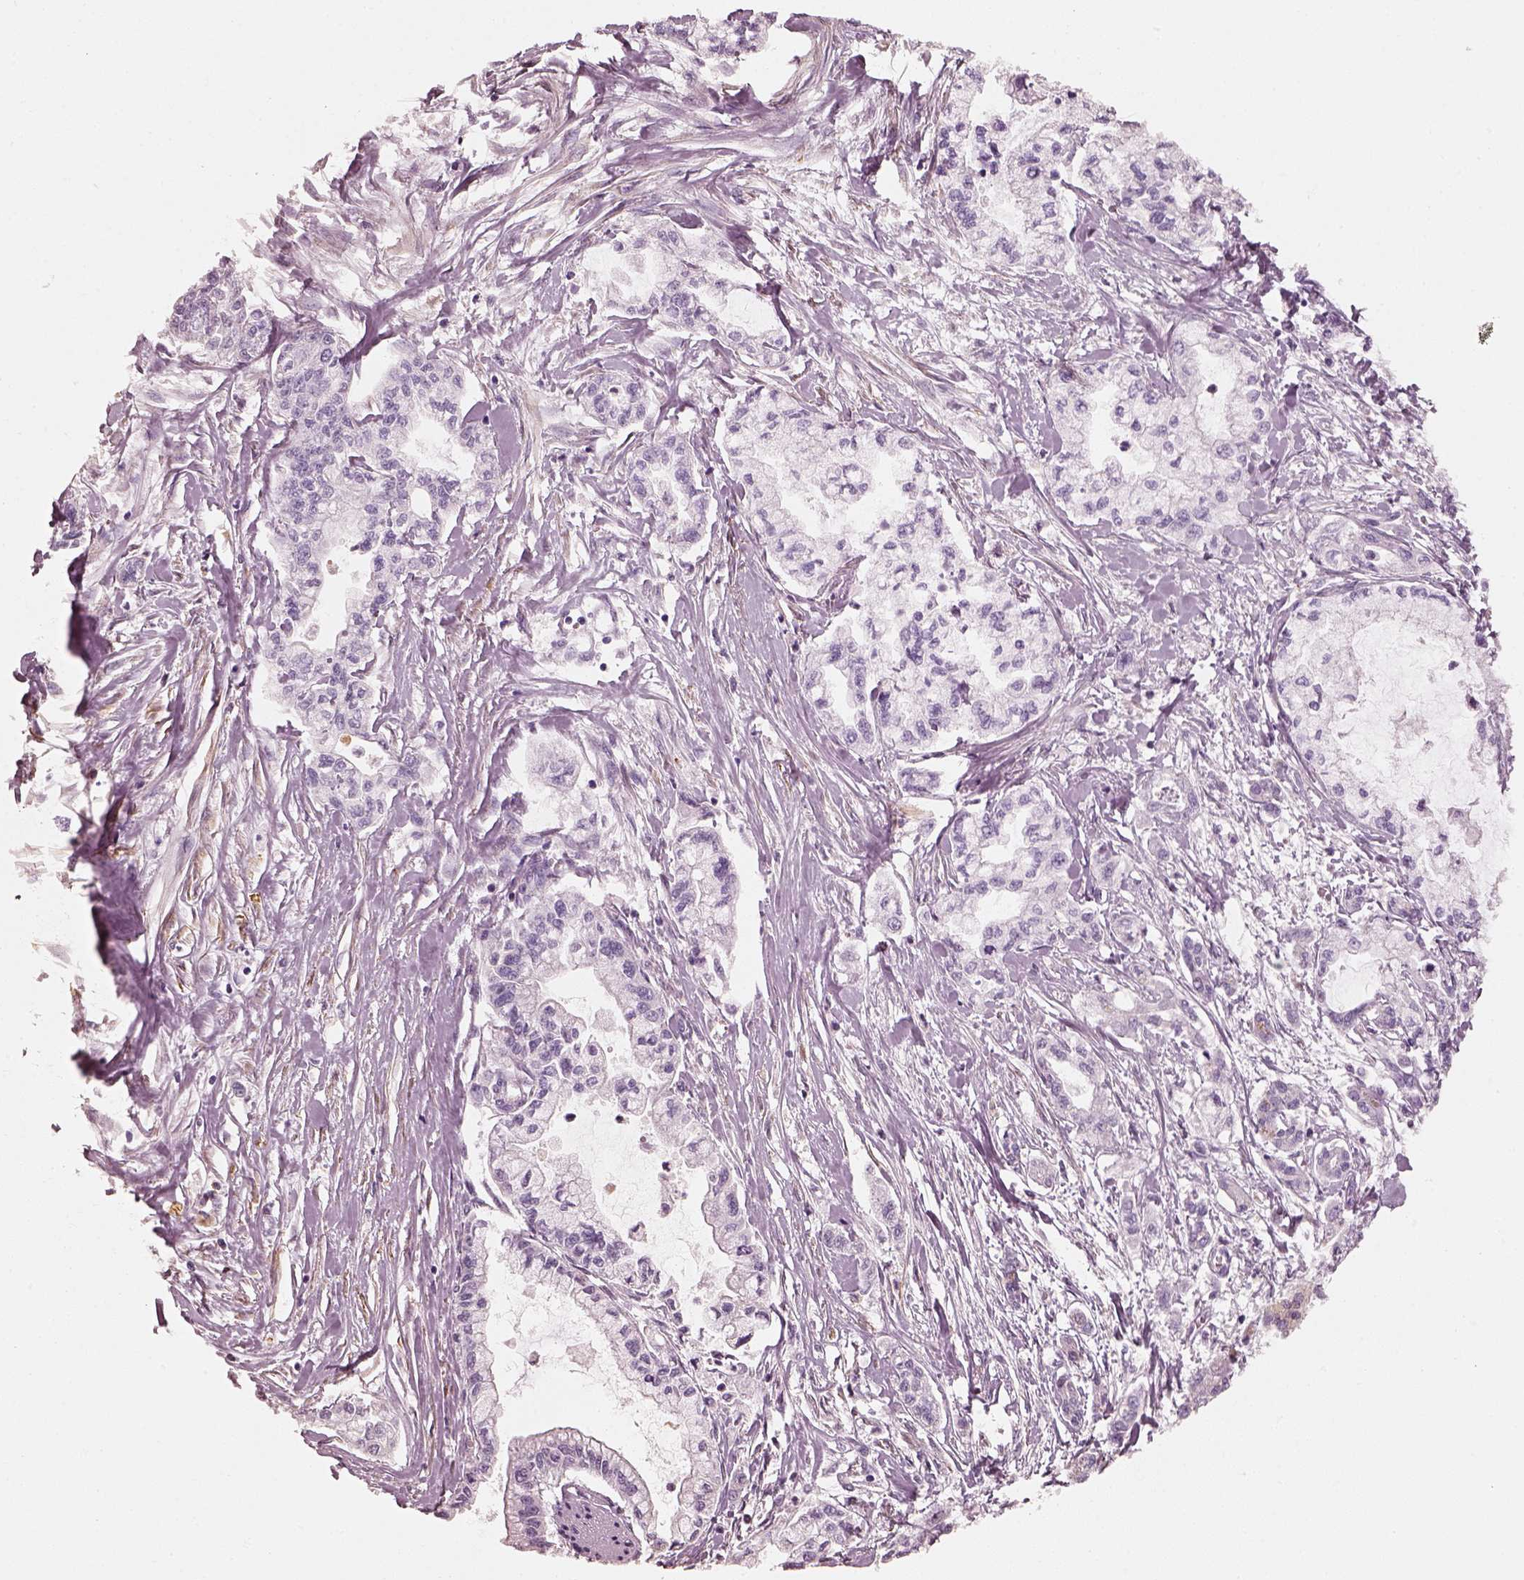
{"staining": {"intensity": "negative", "quantity": "none", "location": "none"}, "tissue": "pancreatic cancer", "cell_type": "Tumor cells", "image_type": "cancer", "snomed": [{"axis": "morphology", "description": "Adenocarcinoma, NOS"}, {"axis": "topography", "description": "Pancreas"}], "caption": "Immunohistochemistry (IHC) of human adenocarcinoma (pancreatic) displays no positivity in tumor cells.", "gene": "RS1", "patient": {"sex": "male", "age": 54}}